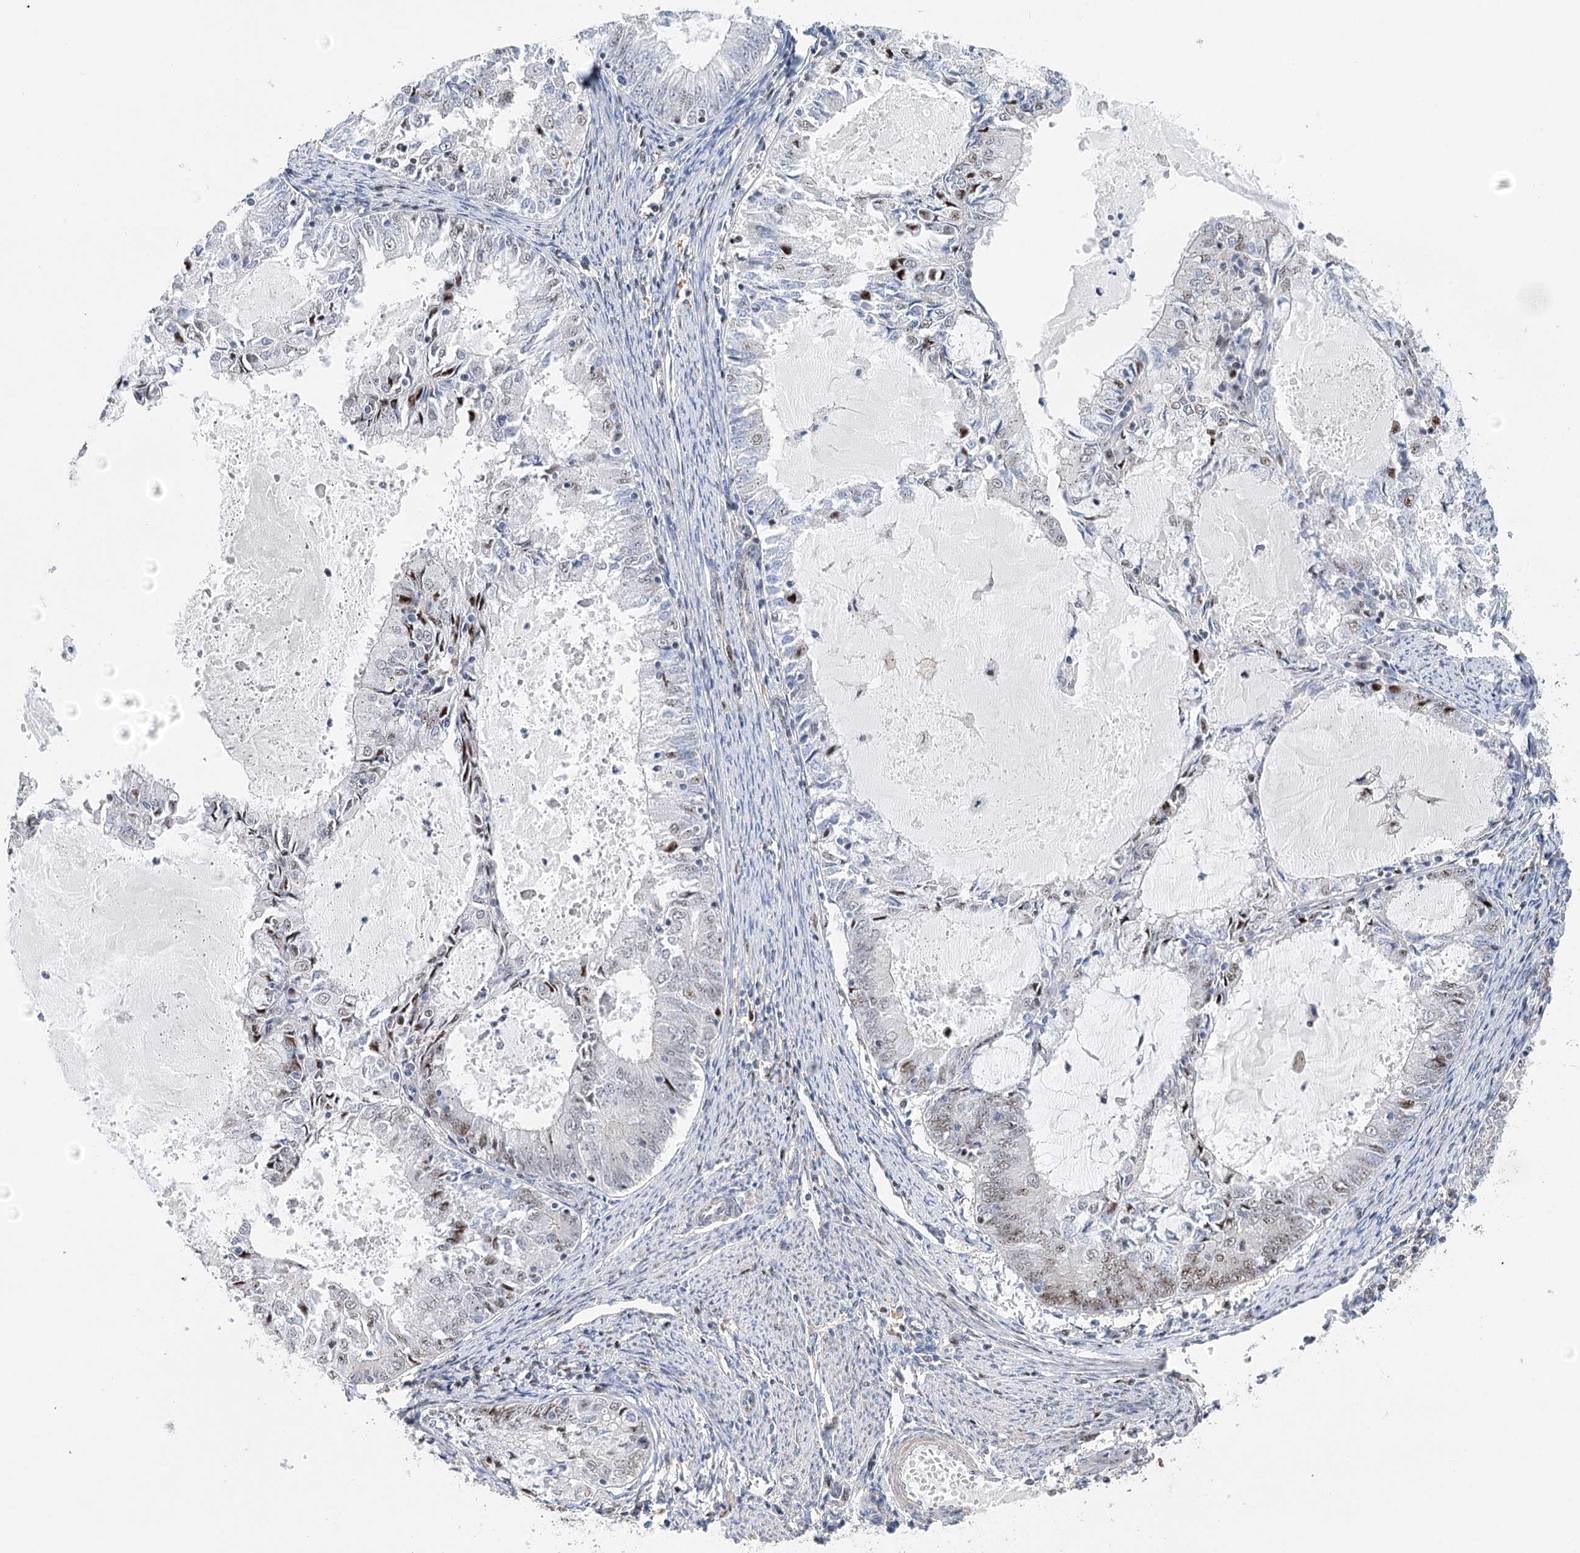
{"staining": {"intensity": "weak", "quantity": "25%-75%", "location": "nuclear"}, "tissue": "endometrial cancer", "cell_type": "Tumor cells", "image_type": "cancer", "snomed": [{"axis": "morphology", "description": "Adenocarcinoma, NOS"}, {"axis": "topography", "description": "Endometrium"}], "caption": "Immunohistochemistry (IHC) image of endometrial cancer (adenocarcinoma) stained for a protein (brown), which displays low levels of weak nuclear expression in approximately 25%-75% of tumor cells.", "gene": "CAMTA1", "patient": {"sex": "female", "age": 57}}